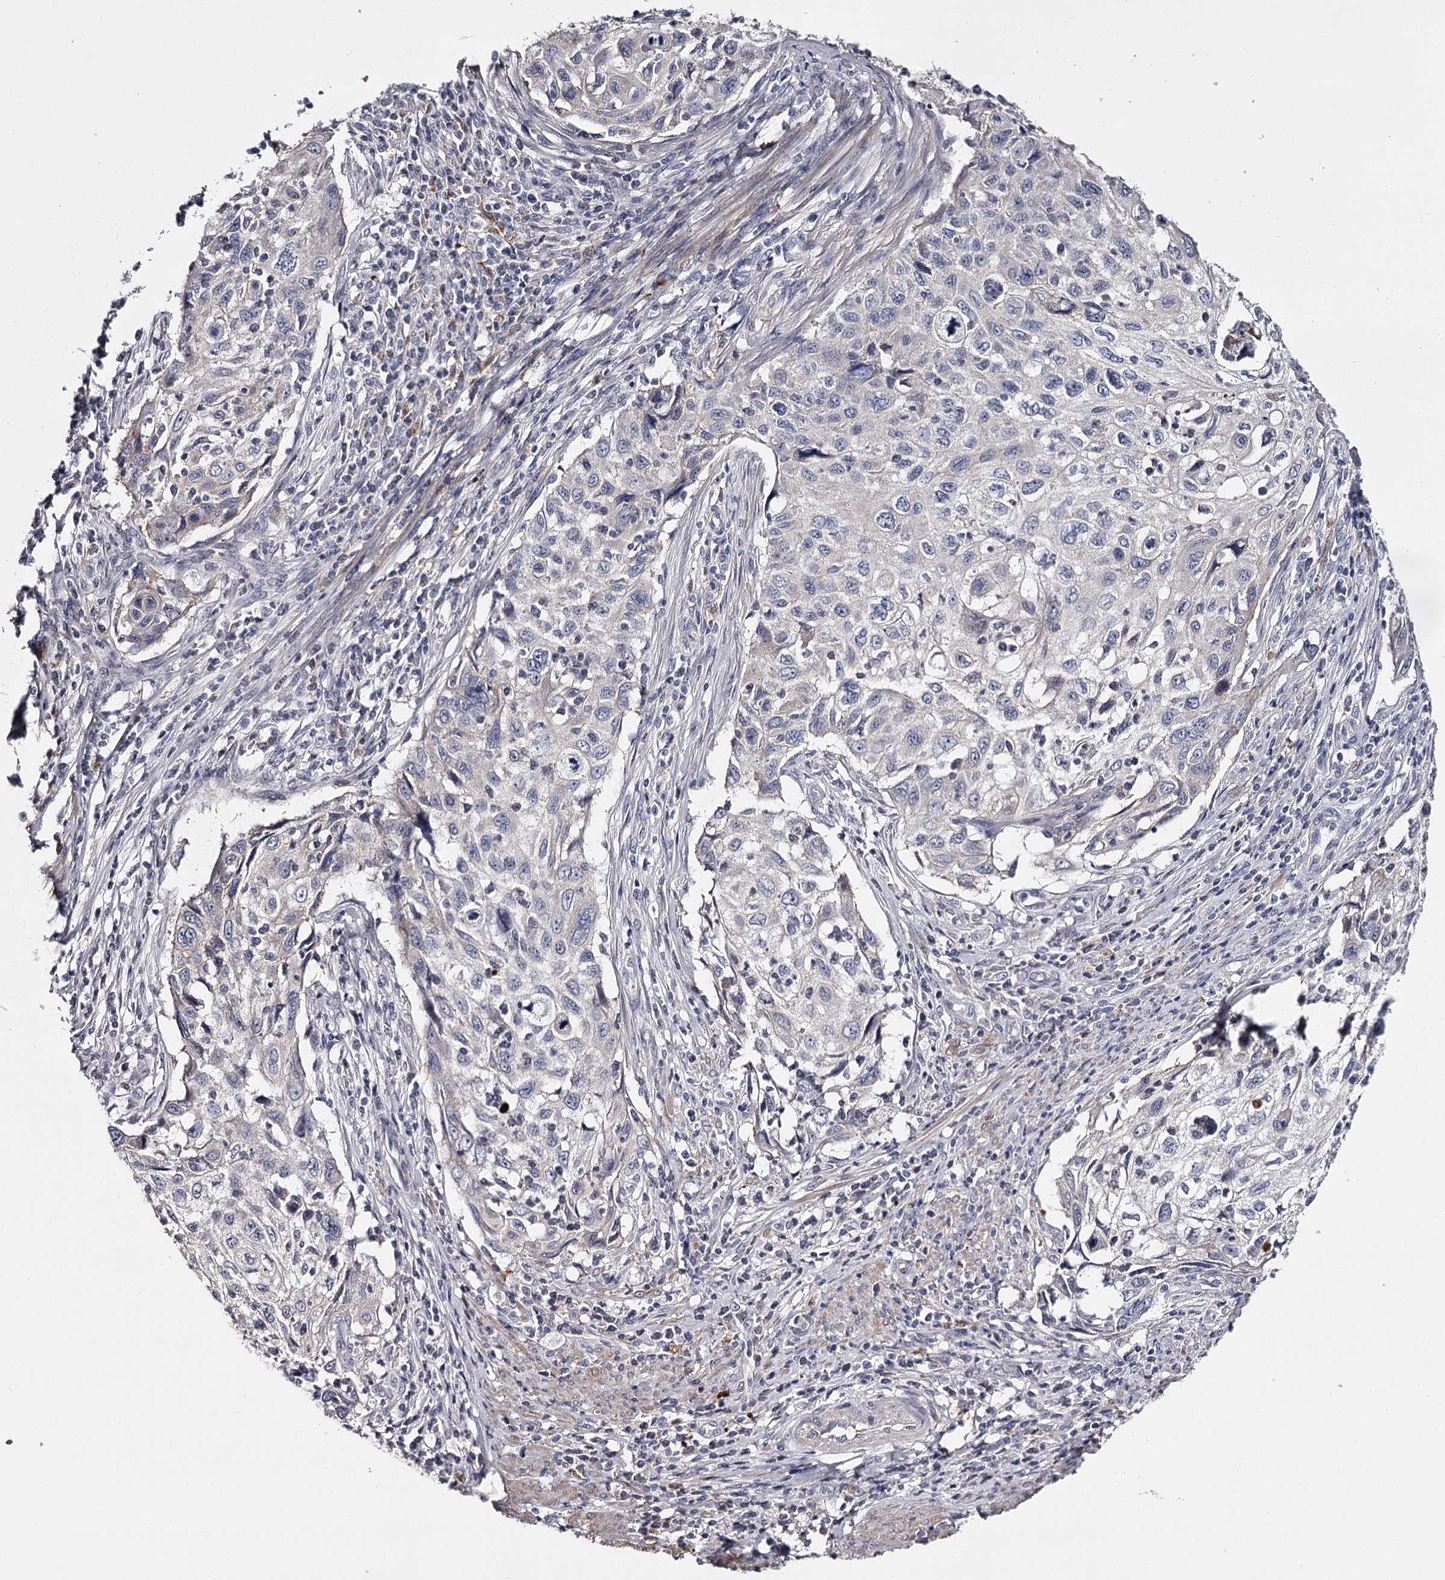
{"staining": {"intensity": "negative", "quantity": "none", "location": "none"}, "tissue": "cervical cancer", "cell_type": "Tumor cells", "image_type": "cancer", "snomed": [{"axis": "morphology", "description": "Squamous cell carcinoma, NOS"}, {"axis": "topography", "description": "Cervix"}], "caption": "Tumor cells show no significant positivity in cervical cancer (squamous cell carcinoma).", "gene": "FDXACB1", "patient": {"sex": "female", "age": 70}}